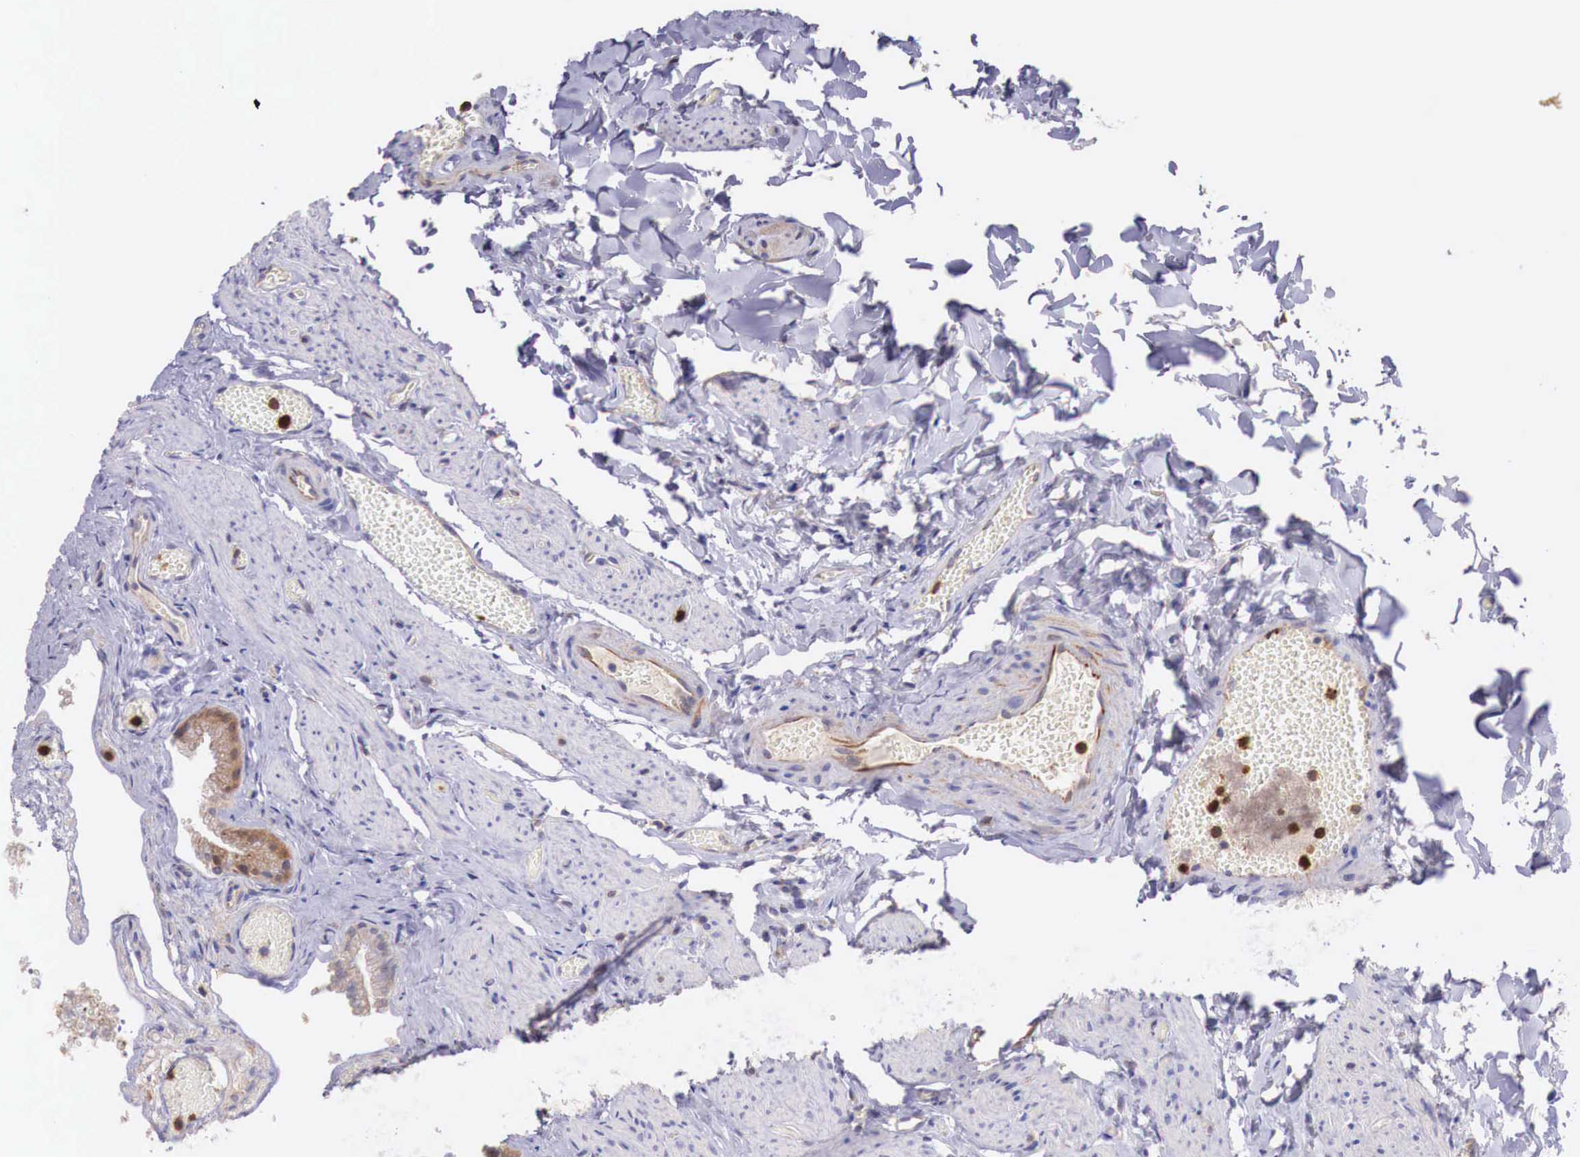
{"staining": {"intensity": "strong", "quantity": ">75%", "location": "cytoplasmic/membranous"}, "tissue": "gallbladder", "cell_type": "Glandular cells", "image_type": "normal", "snomed": [{"axis": "morphology", "description": "Normal tissue, NOS"}, {"axis": "topography", "description": "Gallbladder"}], "caption": "Immunohistochemical staining of unremarkable gallbladder displays >75% levels of strong cytoplasmic/membranous protein positivity in approximately >75% of glandular cells. The staining was performed using DAB (3,3'-diaminobenzidine), with brown indicating positive protein expression. Nuclei are stained blue with hematoxylin.", "gene": "GAB2", "patient": {"sex": "female", "age": 44}}